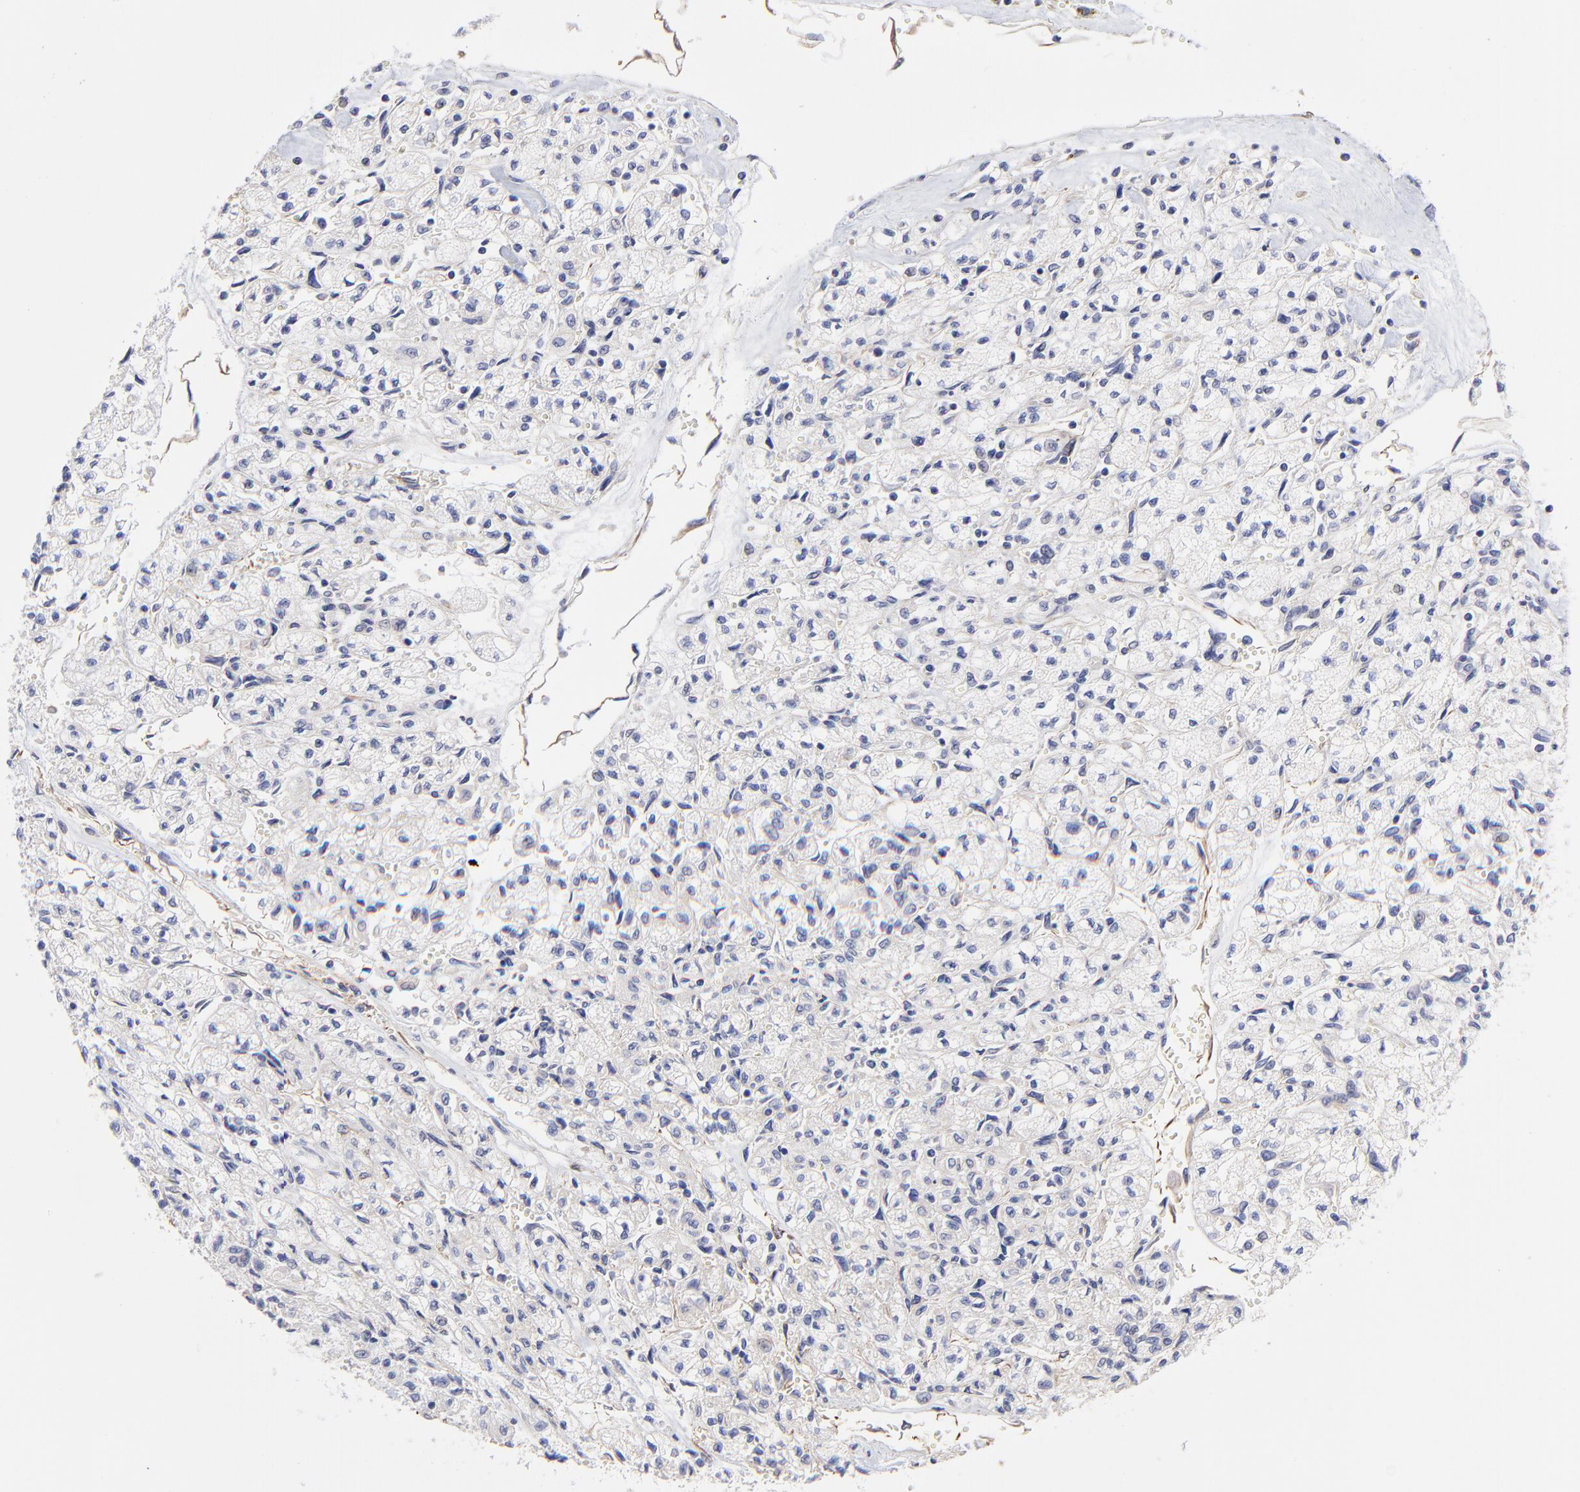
{"staining": {"intensity": "negative", "quantity": "none", "location": "none"}, "tissue": "renal cancer", "cell_type": "Tumor cells", "image_type": "cancer", "snomed": [{"axis": "morphology", "description": "Adenocarcinoma, NOS"}, {"axis": "topography", "description": "Kidney"}], "caption": "This micrograph is of renal cancer stained with IHC to label a protein in brown with the nuclei are counter-stained blue. There is no positivity in tumor cells.", "gene": "COX8C", "patient": {"sex": "male", "age": 78}}